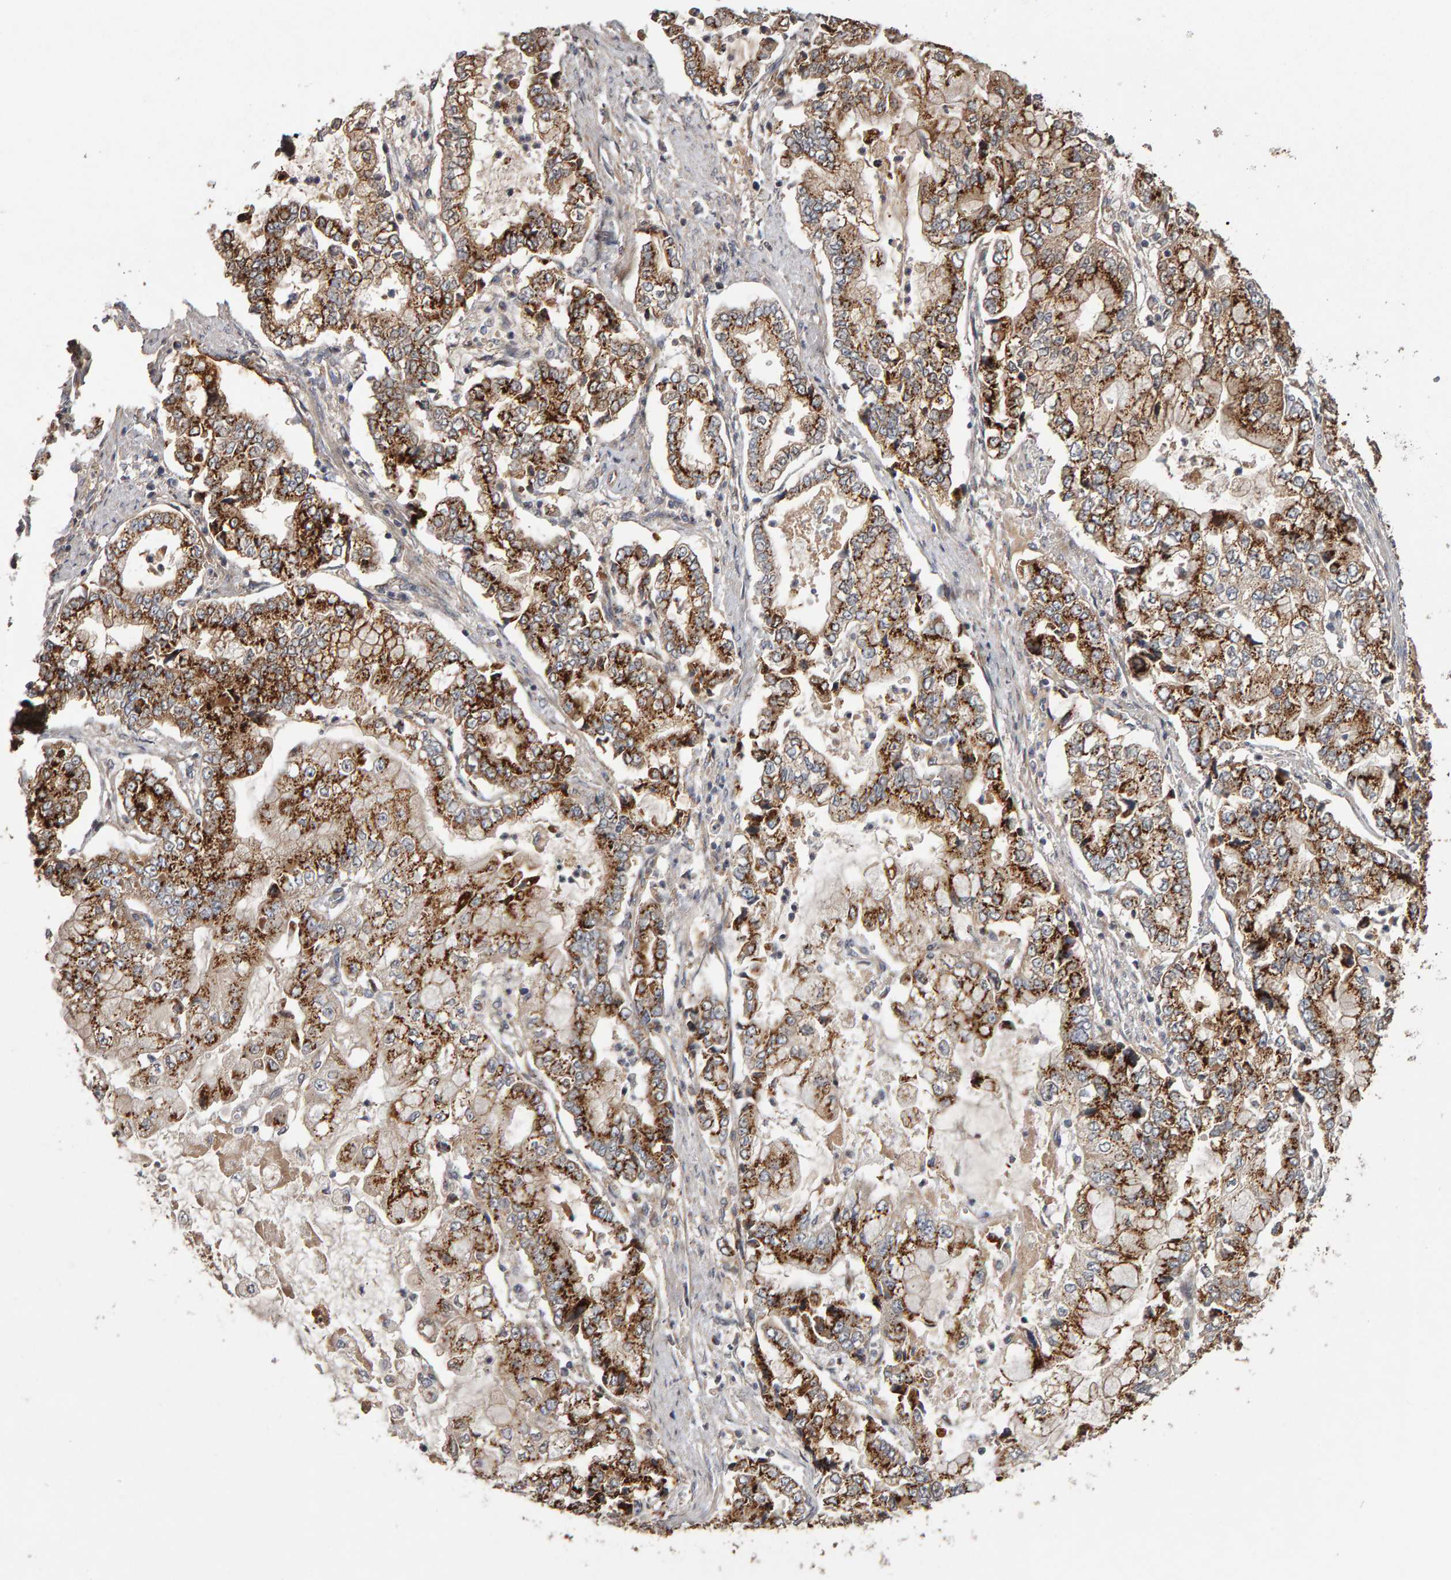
{"staining": {"intensity": "strong", "quantity": ">75%", "location": "cytoplasmic/membranous"}, "tissue": "stomach cancer", "cell_type": "Tumor cells", "image_type": "cancer", "snomed": [{"axis": "morphology", "description": "Adenocarcinoma, NOS"}, {"axis": "topography", "description": "Stomach"}], "caption": "An IHC histopathology image of neoplastic tissue is shown. Protein staining in brown labels strong cytoplasmic/membranous positivity in stomach cancer within tumor cells.", "gene": "CANT1", "patient": {"sex": "male", "age": 76}}